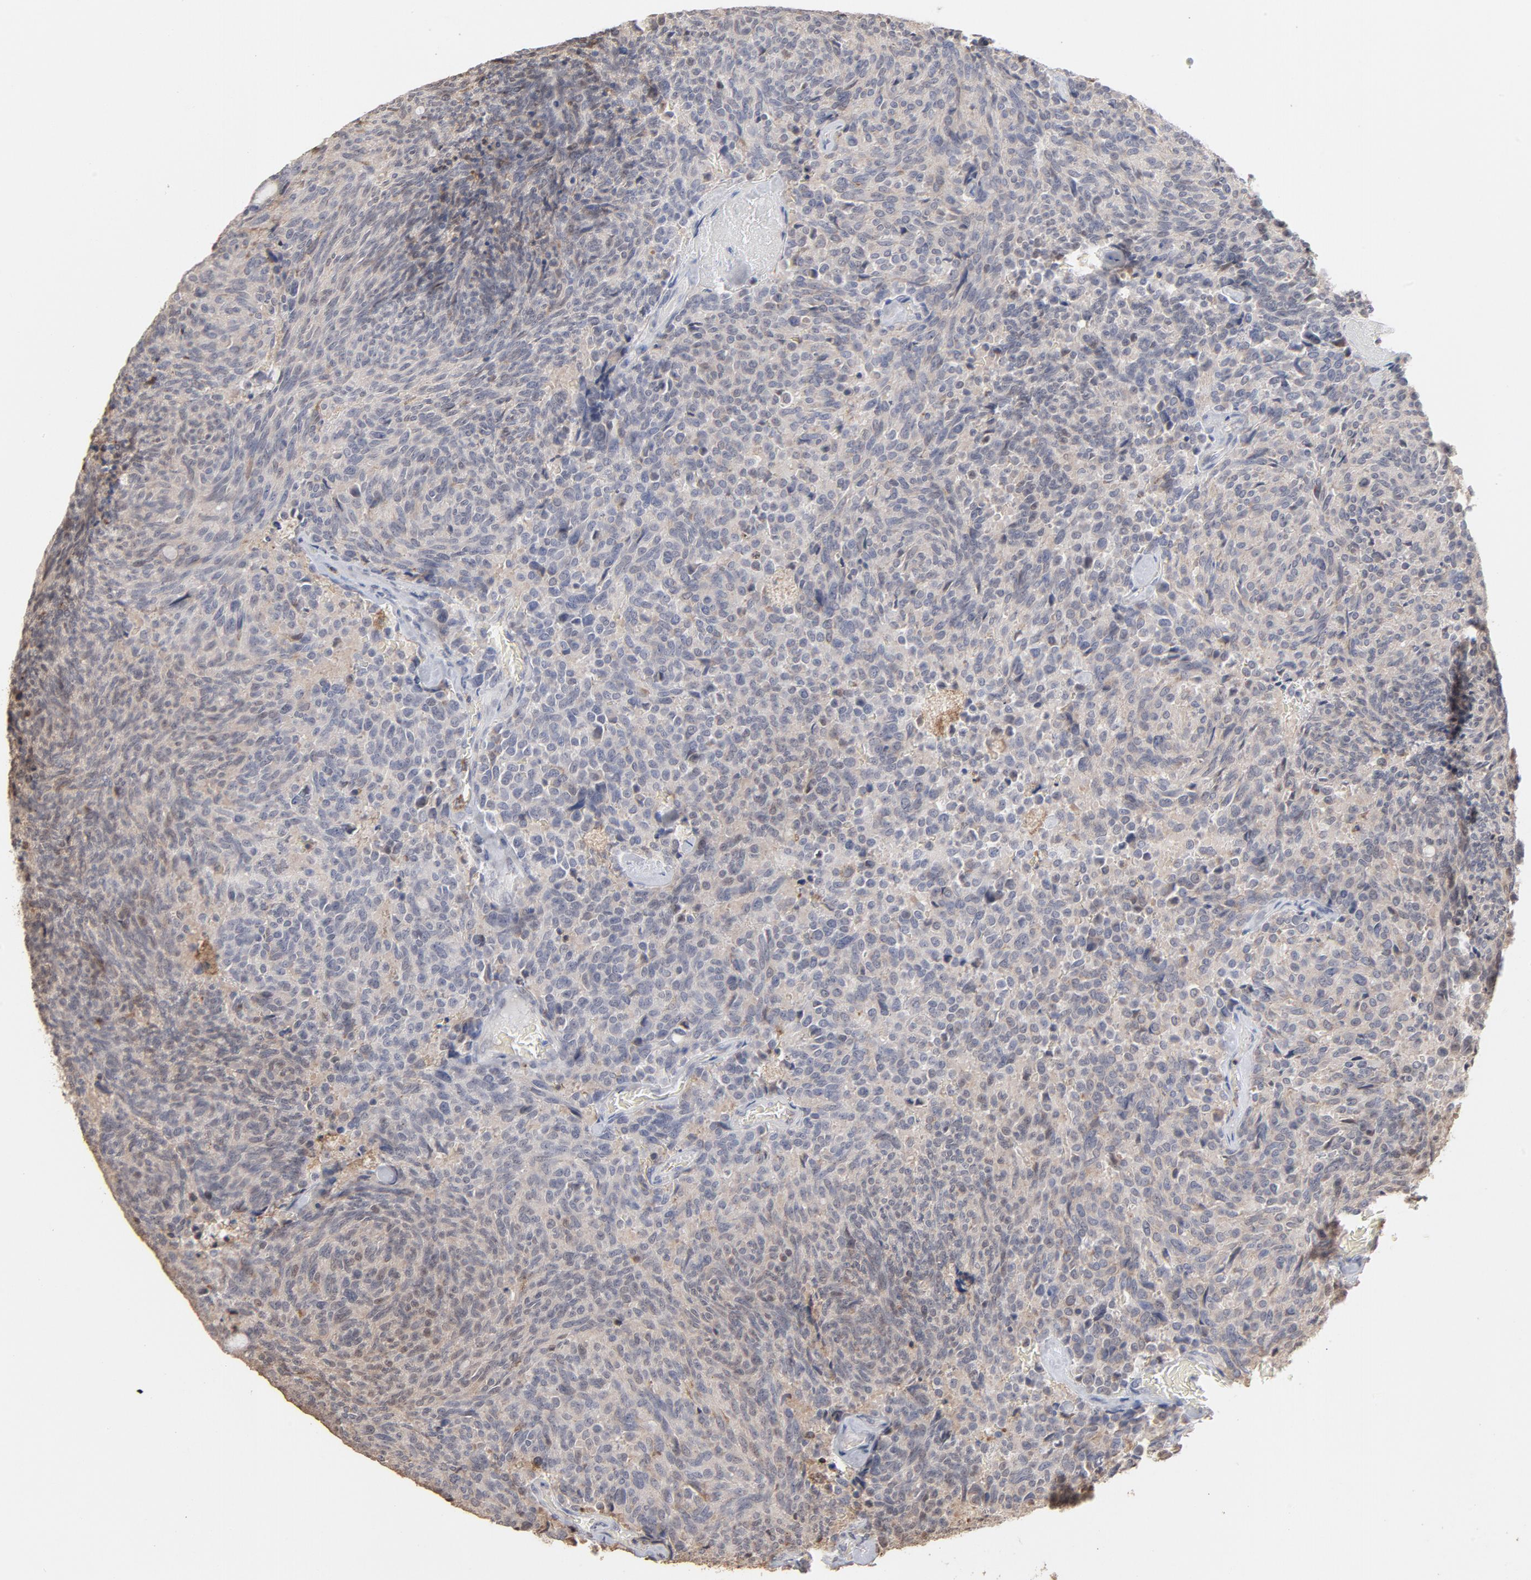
{"staining": {"intensity": "moderate", "quantity": "25%-75%", "location": "cytoplasmic/membranous,nuclear"}, "tissue": "carcinoid", "cell_type": "Tumor cells", "image_type": "cancer", "snomed": [{"axis": "morphology", "description": "Carcinoid, malignant, NOS"}, {"axis": "topography", "description": "Pancreas"}], "caption": "Malignant carcinoid was stained to show a protein in brown. There is medium levels of moderate cytoplasmic/membranous and nuclear expression in approximately 25%-75% of tumor cells.", "gene": "PNMA1", "patient": {"sex": "female", "age": 54}}